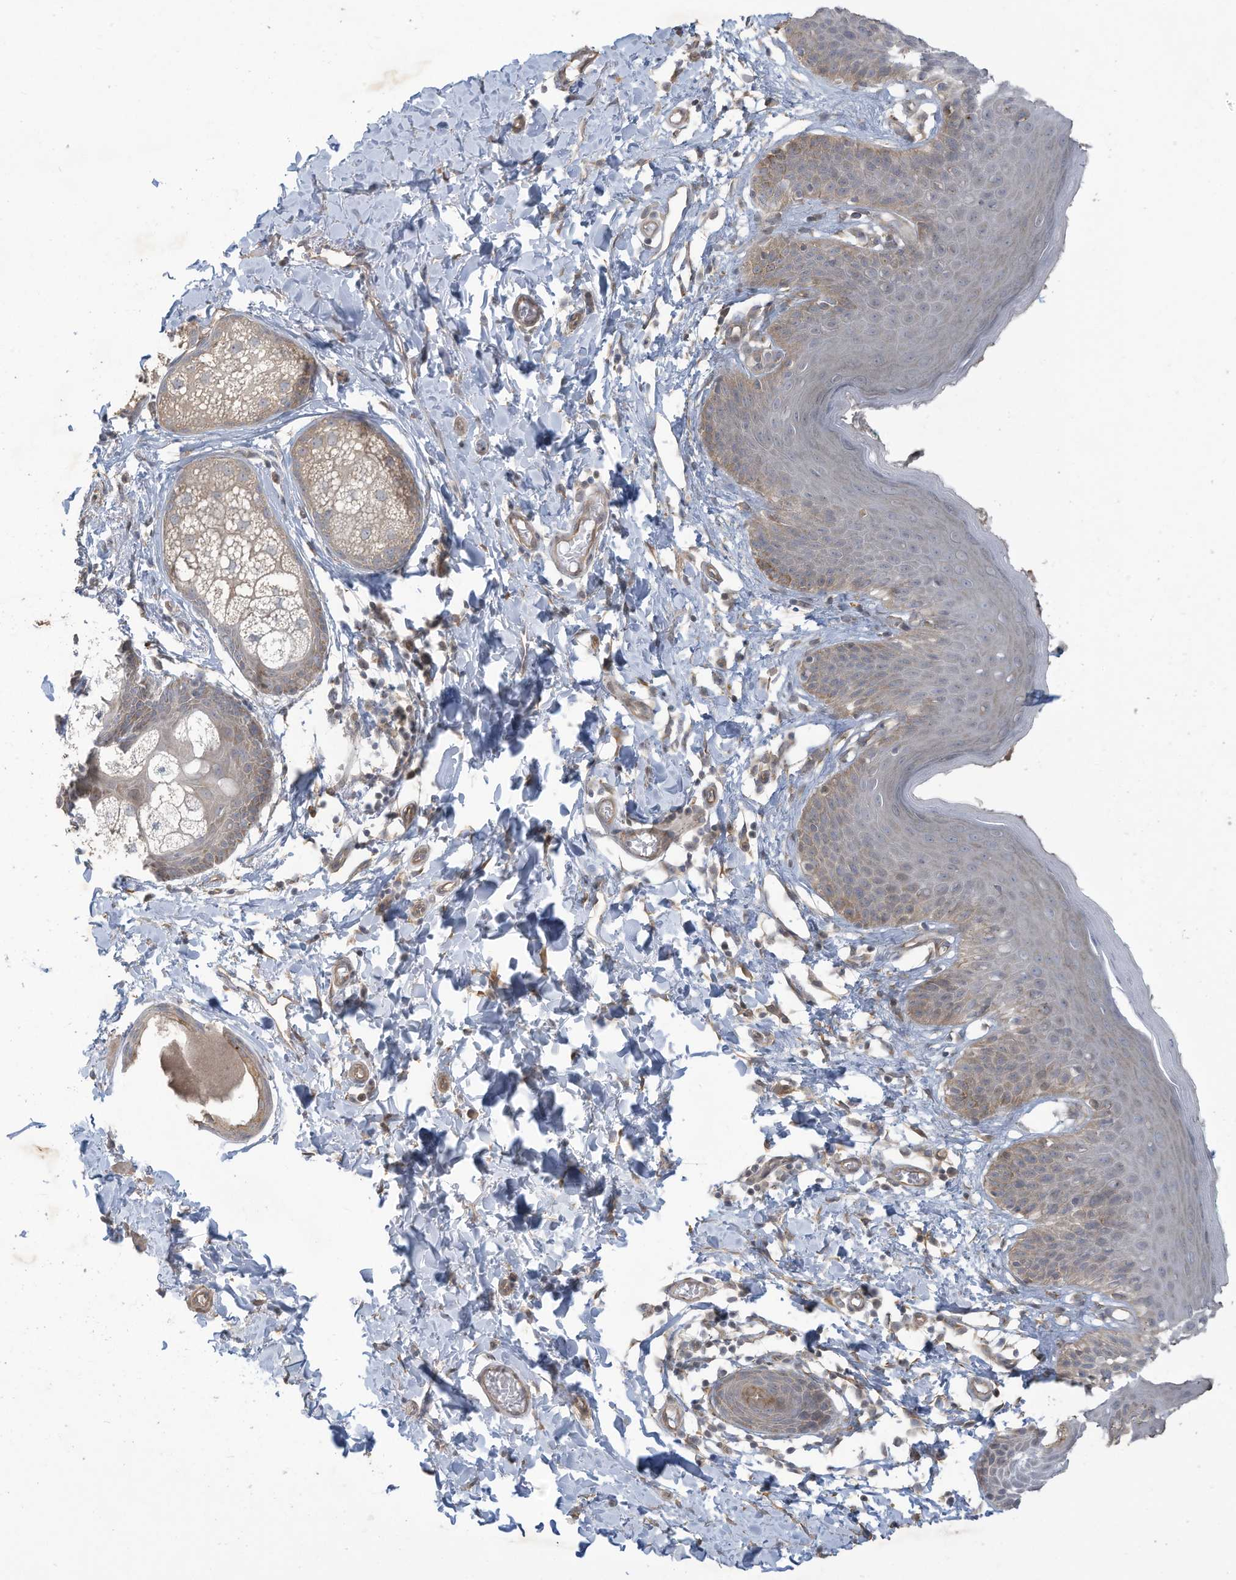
{"staining": {"intensity": "weak", "quantity": "25%-75%", "location": "cytoplasmic/membranous"}, "tissue": "skin", "cell_type": "Epidermal cells", "image_type": "normal", "snomed": [{"axis": "morphology", "description": "Normal tissue, NOS"}, {"axis": "topography", "description": "Vulva"}], "caption": "Immunohistochemical staining of unremarkable skin shows weak cytoplasmic/membranous protein expression in approximately 25%-75% of epidermal cells.", "gene": "MAGIX", "patient": {"sex": "female", "age": 66}}